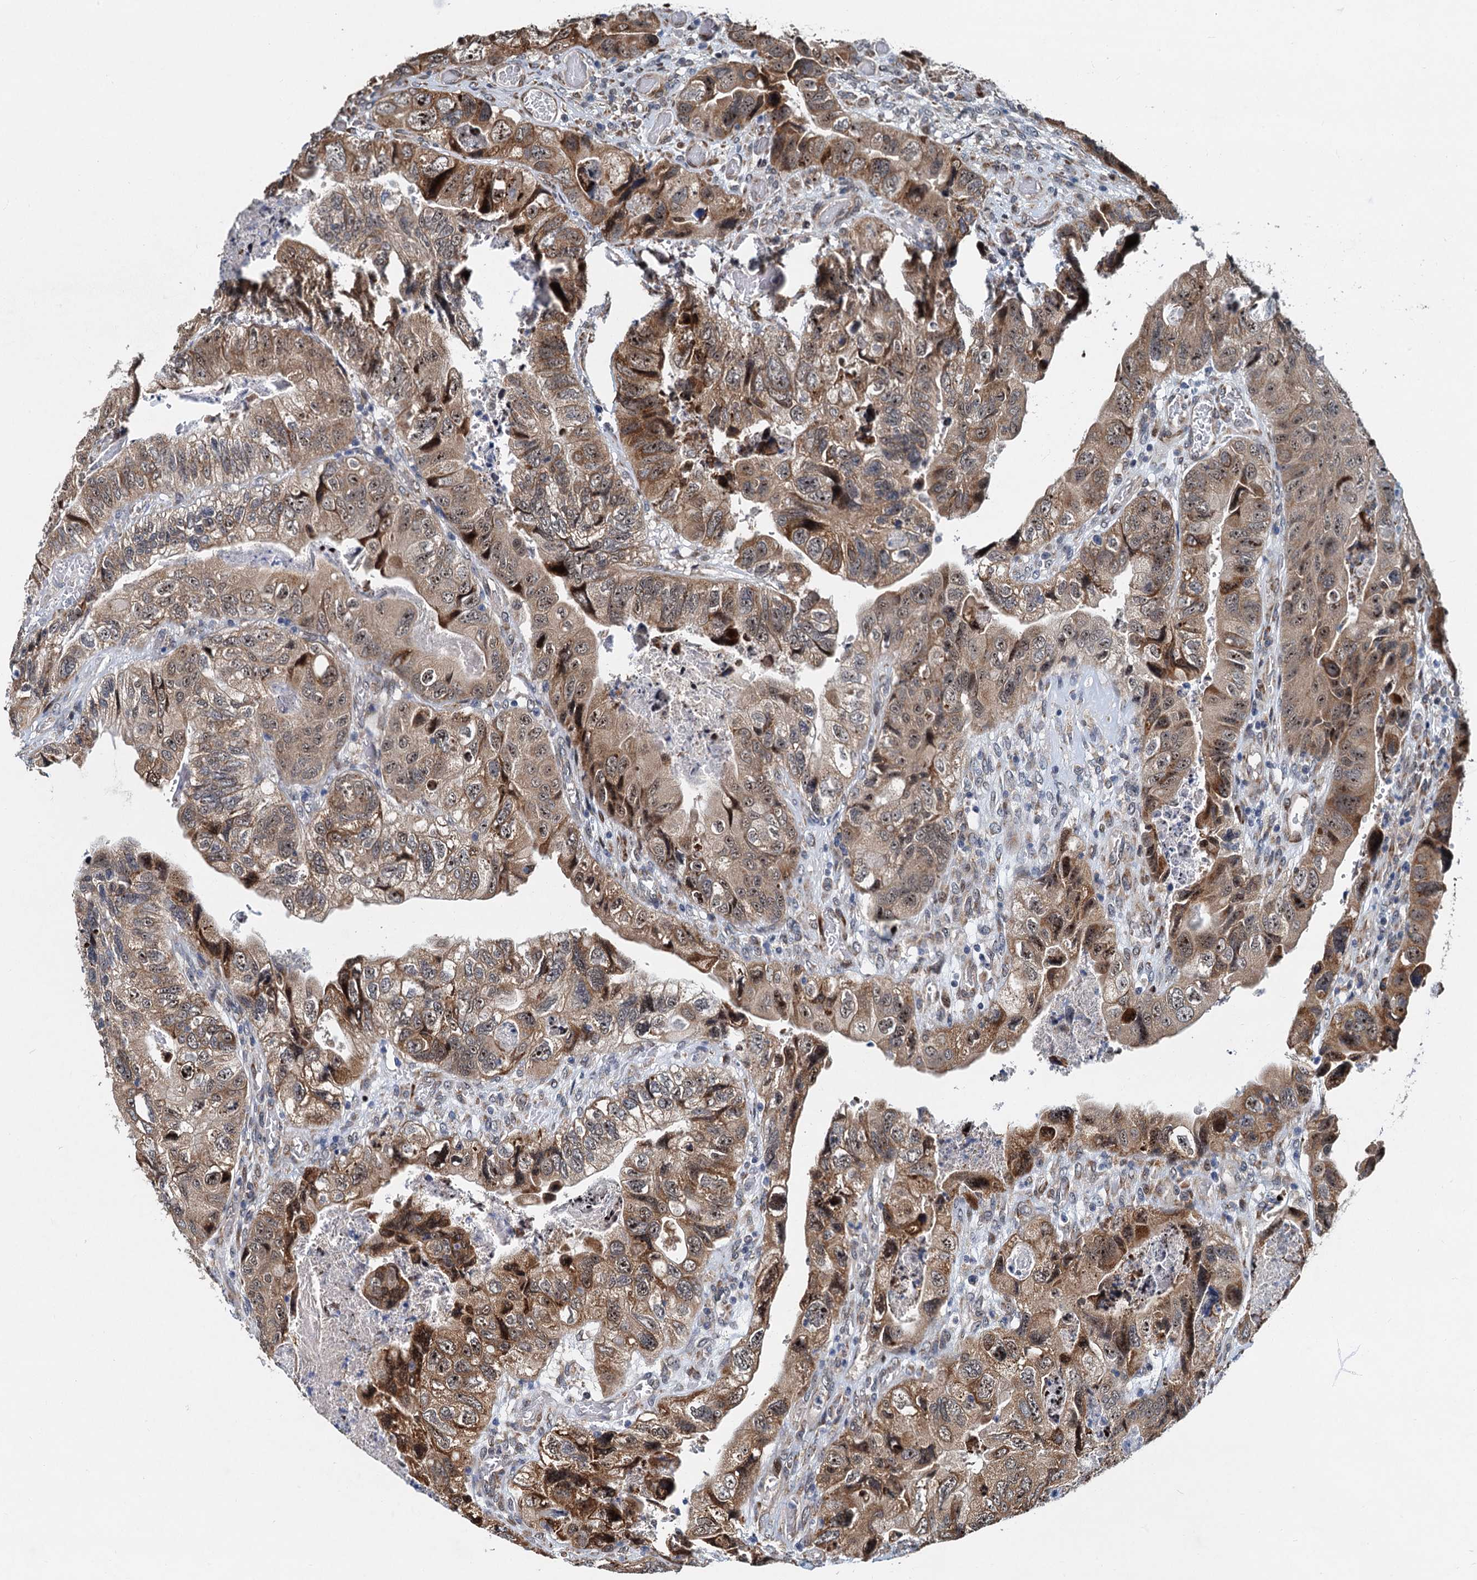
{"staining": {"intensity": "moderate", "quantity": ">75%", "location": "cytoplasmic/membranous"}, "tissue": "colorectal cancer", "cell_type": "Tumor cells", "image_type": "cancer", "snomed": [{"axis": "morphology", "description": "Adenocarcinoma, NOS"}, {"axis": "topography", "description": "Rectum"}], "caption": "Immunohistochemistry (IHC) image of adenocarcinoma (colorectal) stained for a protein (brown), which shows medium levels of moderate cytoplasmic/membranous positivity in about >75% of tumor cells.", "gene": "DNAJC21", "patient": {"sex": "male", "age": 63}}